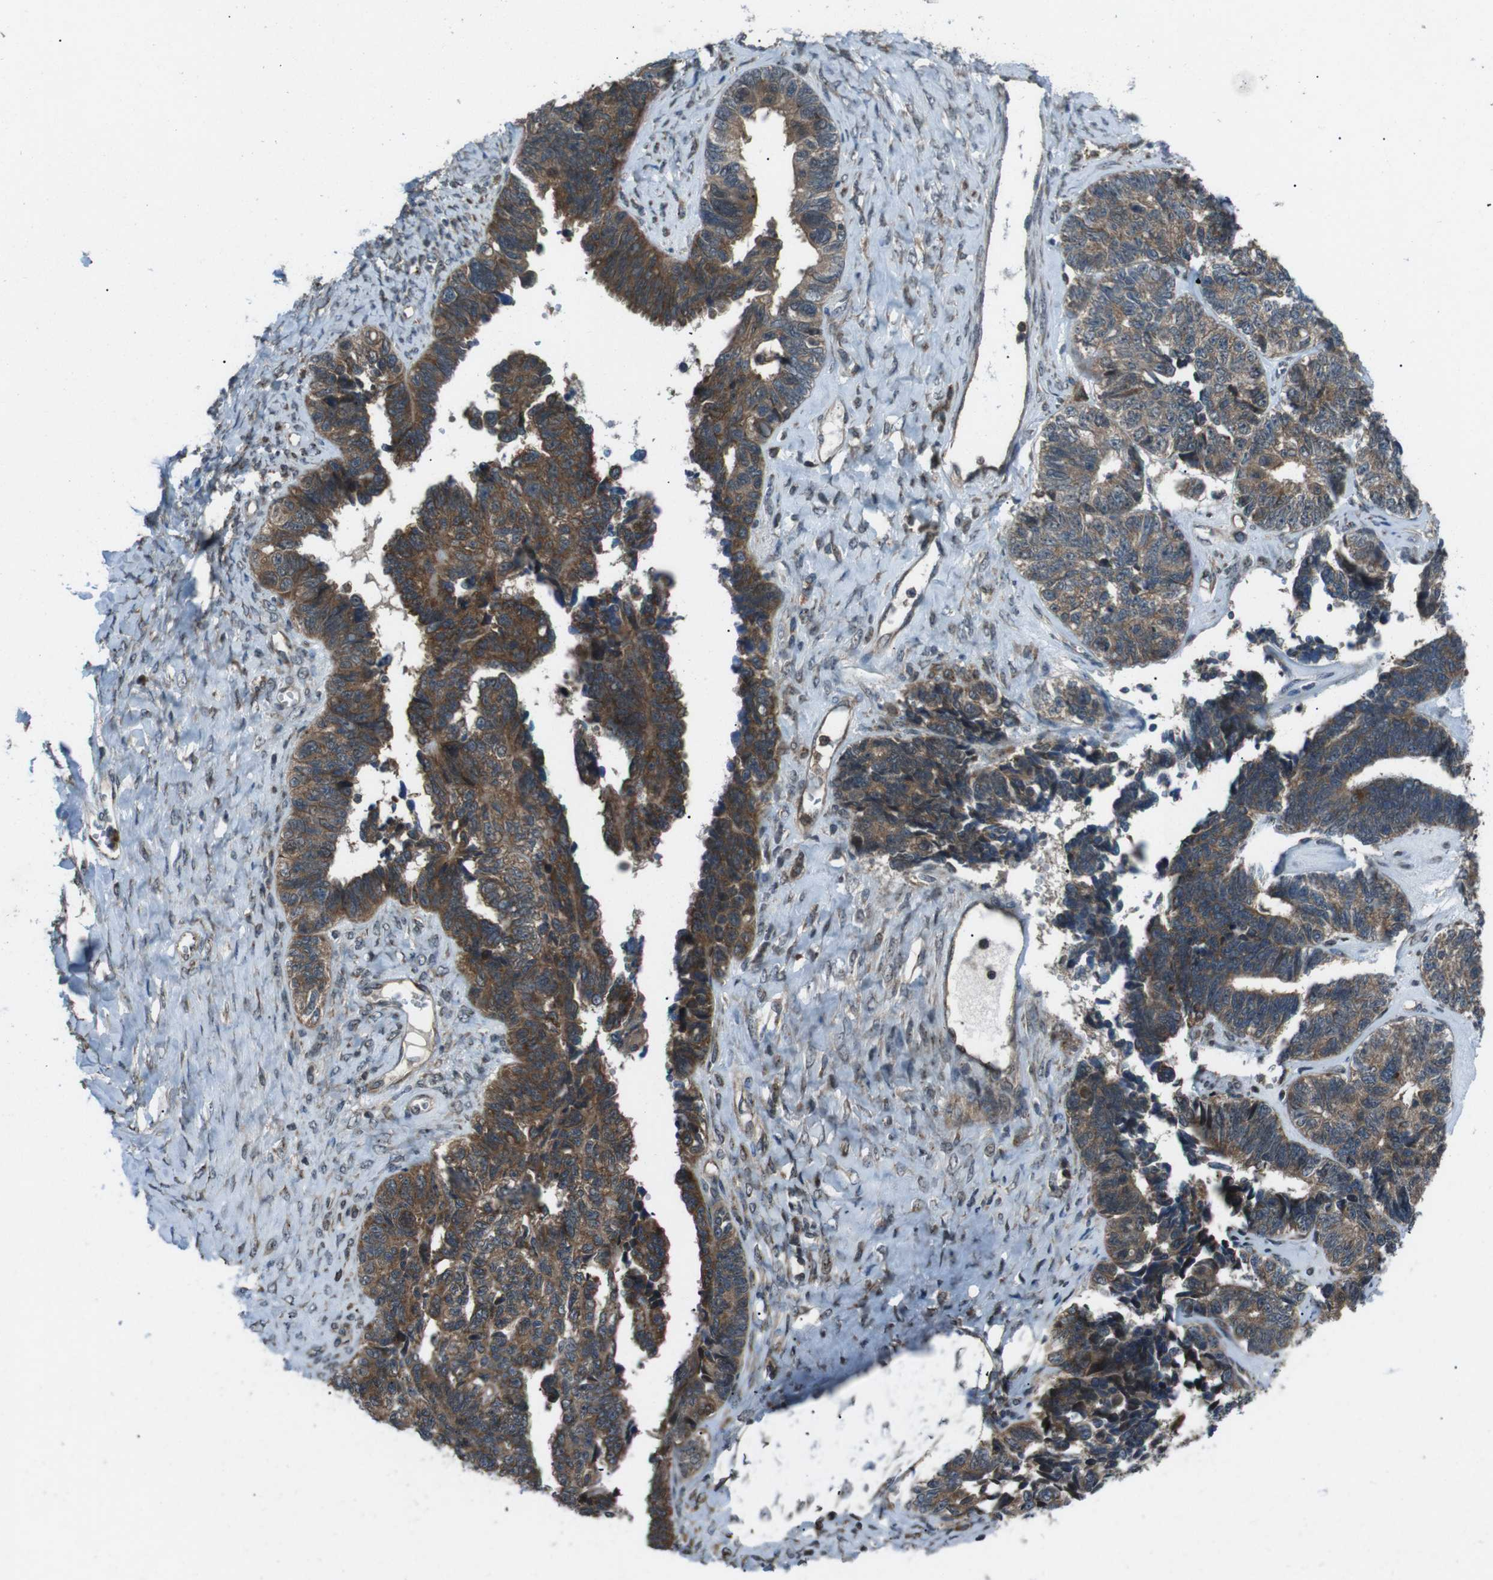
{"staining": {"intensity": "strong", "quantity": ">75%", "location": "cytoplasmic/membranous"}, "tissue": "ovarian cancer", "cell_type": "Tumor cells", "image_type": "cancer", "snomed": [{"axis": "morphology", "description": "Cystadenocarcinoma, serous, NOS"}, {"axis": "topography", "description": "Ovary"}], "caption": "Protein staining of ovarian serous cystadenocarcinoma tissue displays strong cytoplasmic/membranous expression in approximately >75% of tumor cells. The staining was performed using DAB to visualize the protein expression in brown, while the nuclei were stained in blue with hematoxylin (Magnification: 20x).", "gene": "SLC27A4", "patient": {"sex": "female", "age": 79}}